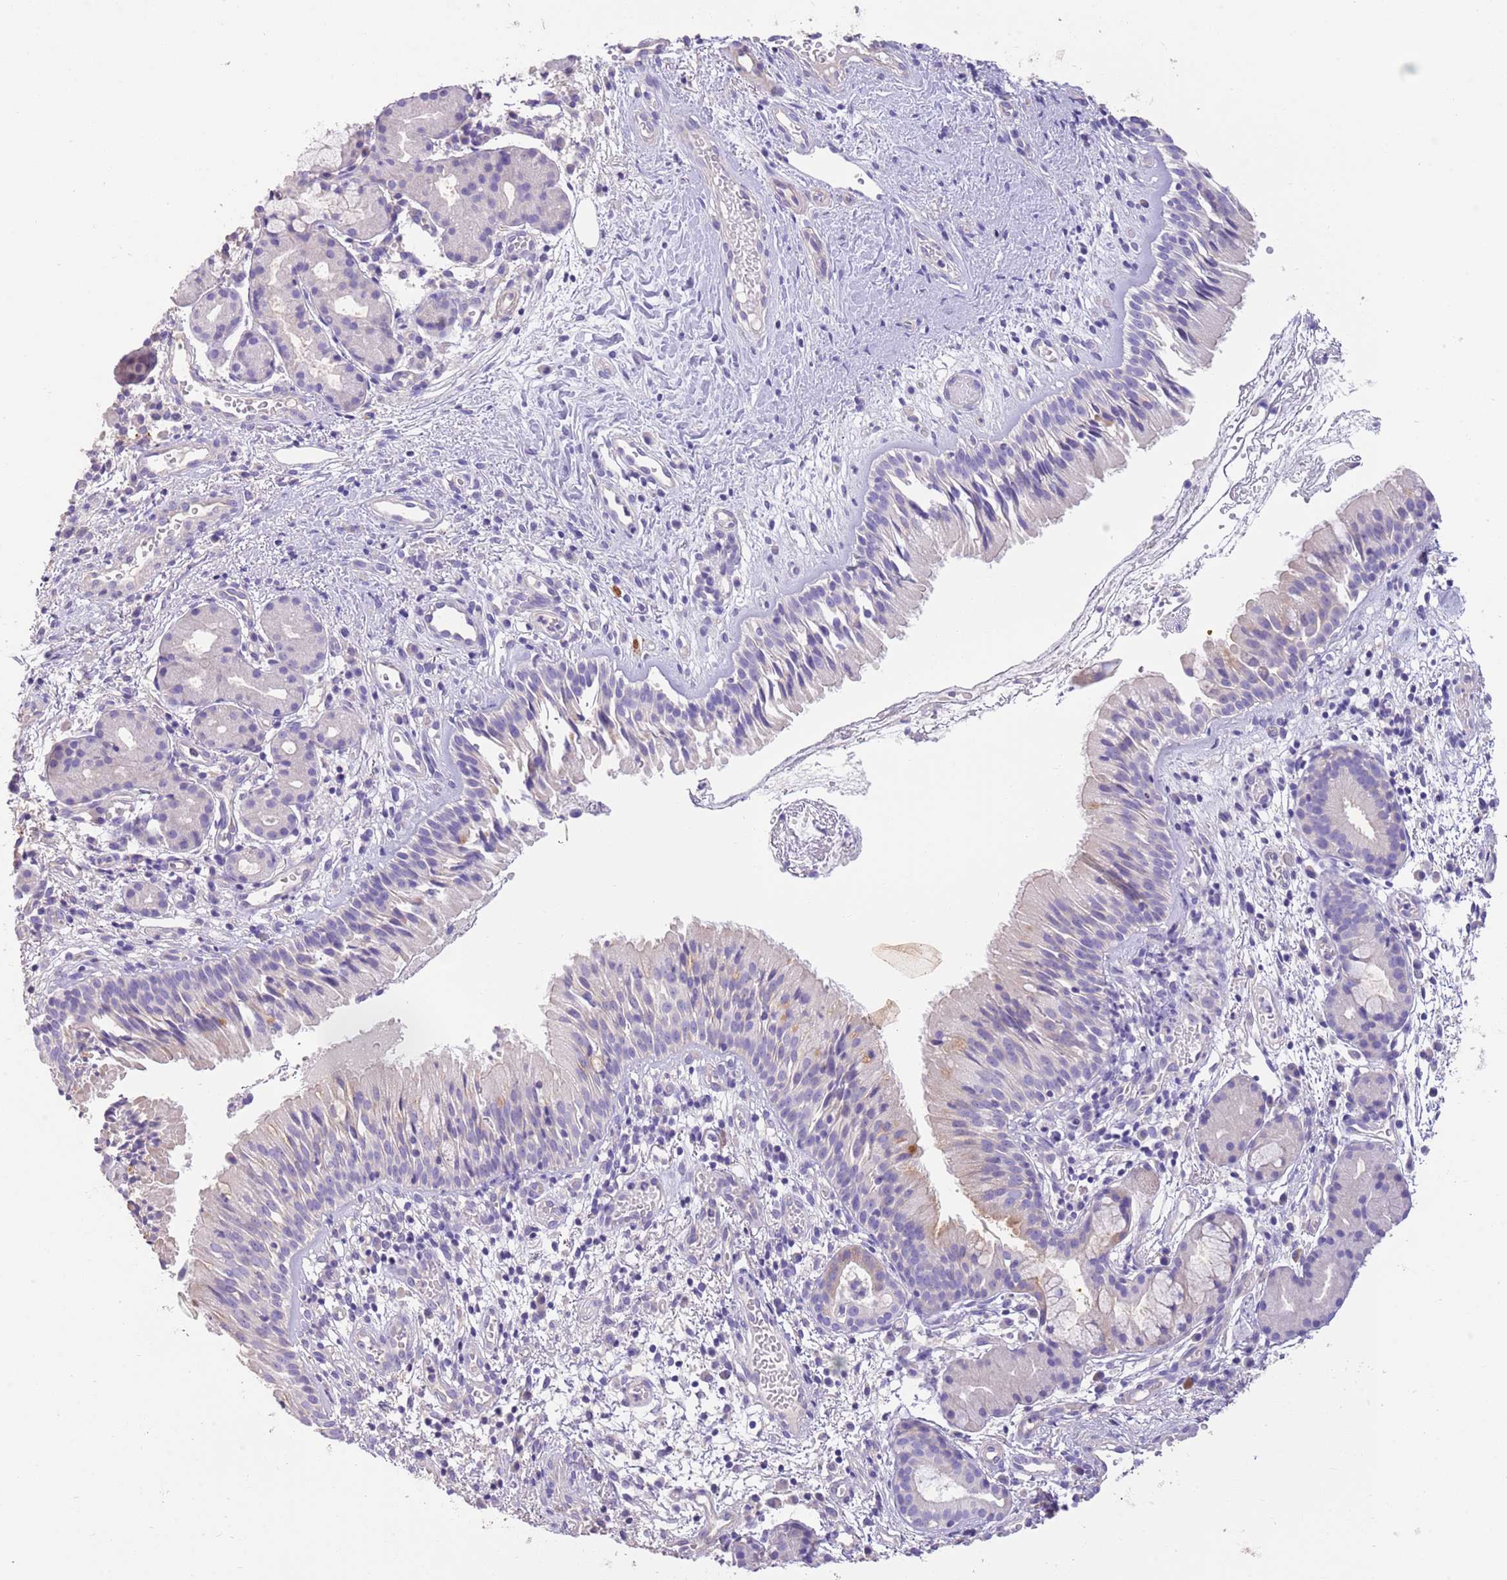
{"staining": {"intensity": "negative", "quantity": "none", "location": "none"}, "tissue": "nasopharynx", "cell_type": "Respiratory epithelial cells", "image_type": "normal", "snomed": [{"axis": "morphology", "description": "Normal tissue, NOS"}, {"axis": "topography", "description": "Nasopharynx"}], "caption": "Immunohistochemistry histopathology image of benign nasopharynx: nasopharynx stained with DAB exhibits no significant protein staining in respiratory epithelial cells.", "gene": "SFTPA1", "patient": {"sex": "male", "age": 65}}